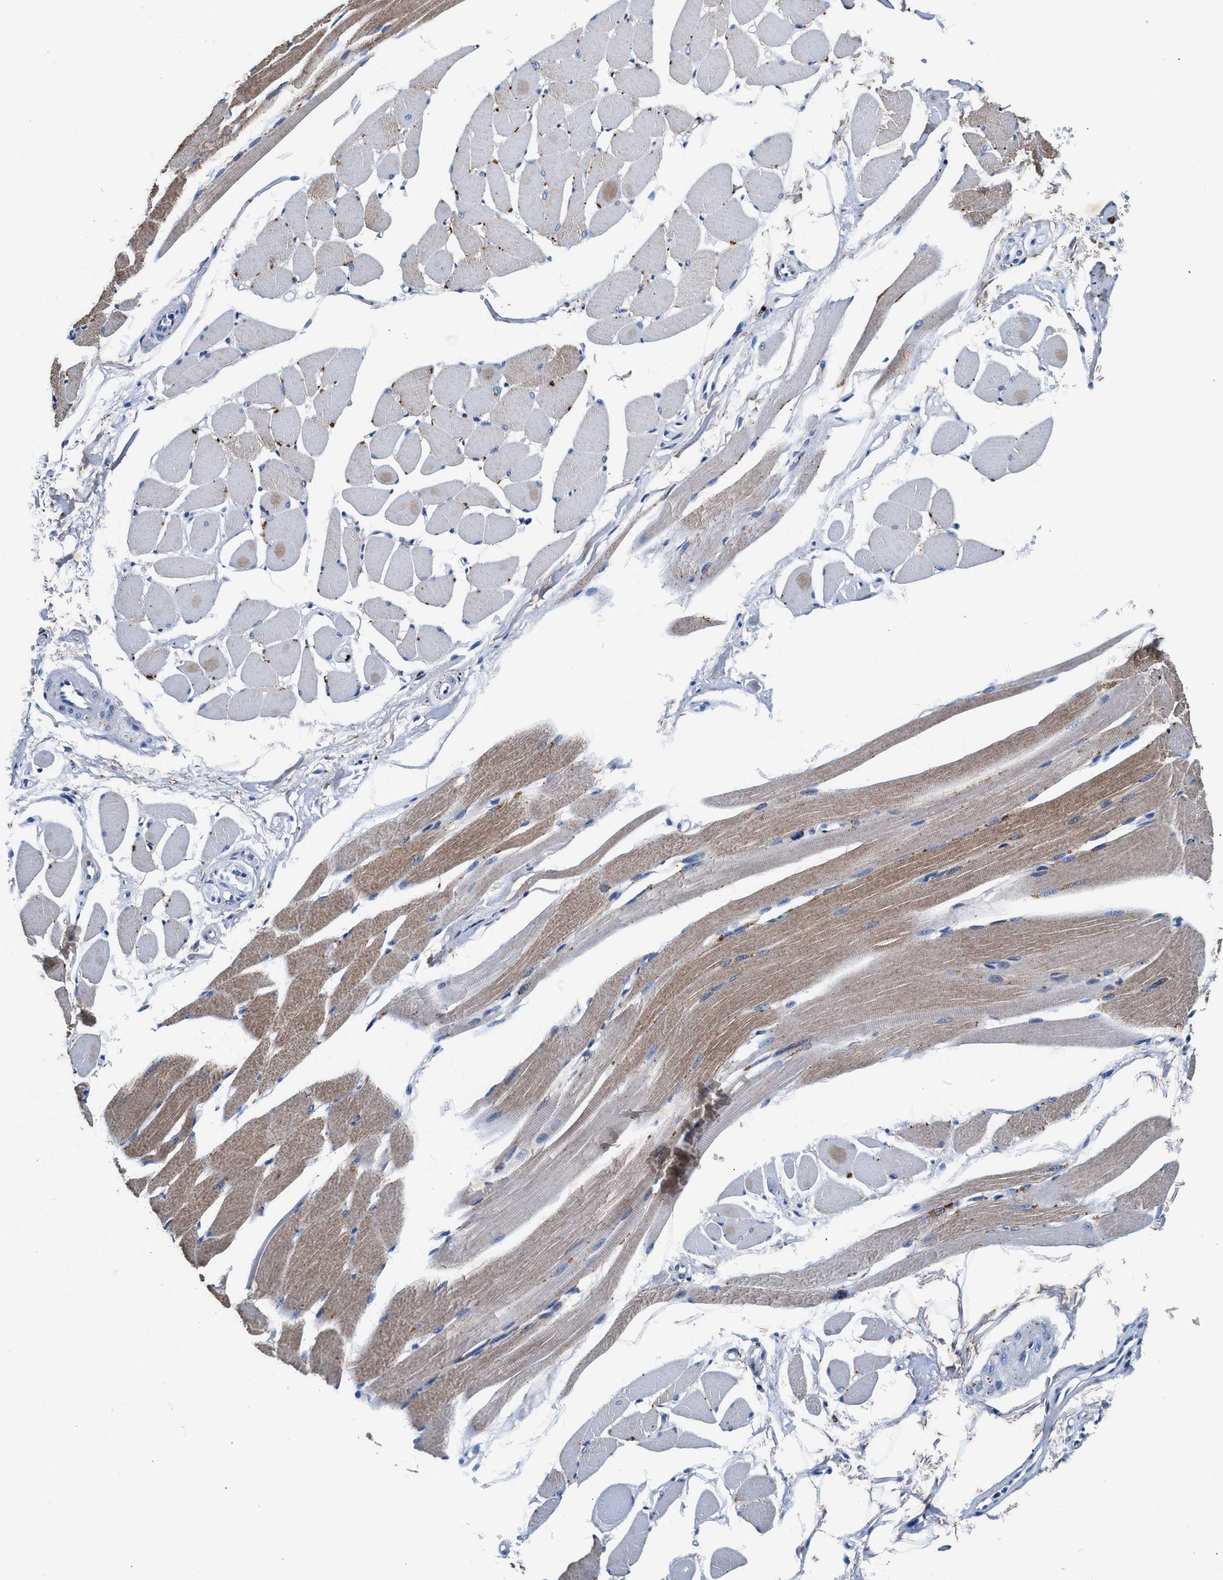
{"staining": {"intensity": "moderate", "quantity": "25%-75%", "location": "cytoplasmic/membranous"}, "tissue": "skeletal muscle", "cell_type": "Myocytes", "image_type": "normal", "snomed": [{"axis": "morphology", "description": "Normal tissue, NOS"}, {"axis": "topography", "description": "Skeletal muscle"}, {"axis": "topography", "description": "Peripheral nerve tissue"}], "caption": "IHC of benign human skeletal muscle shows medium levels of moderate cytoplasmic/membranous staining in about 25%-75% of myocytes.", "gene": "SLC8A1", "patient": {"sex": "female", "age": 84}}